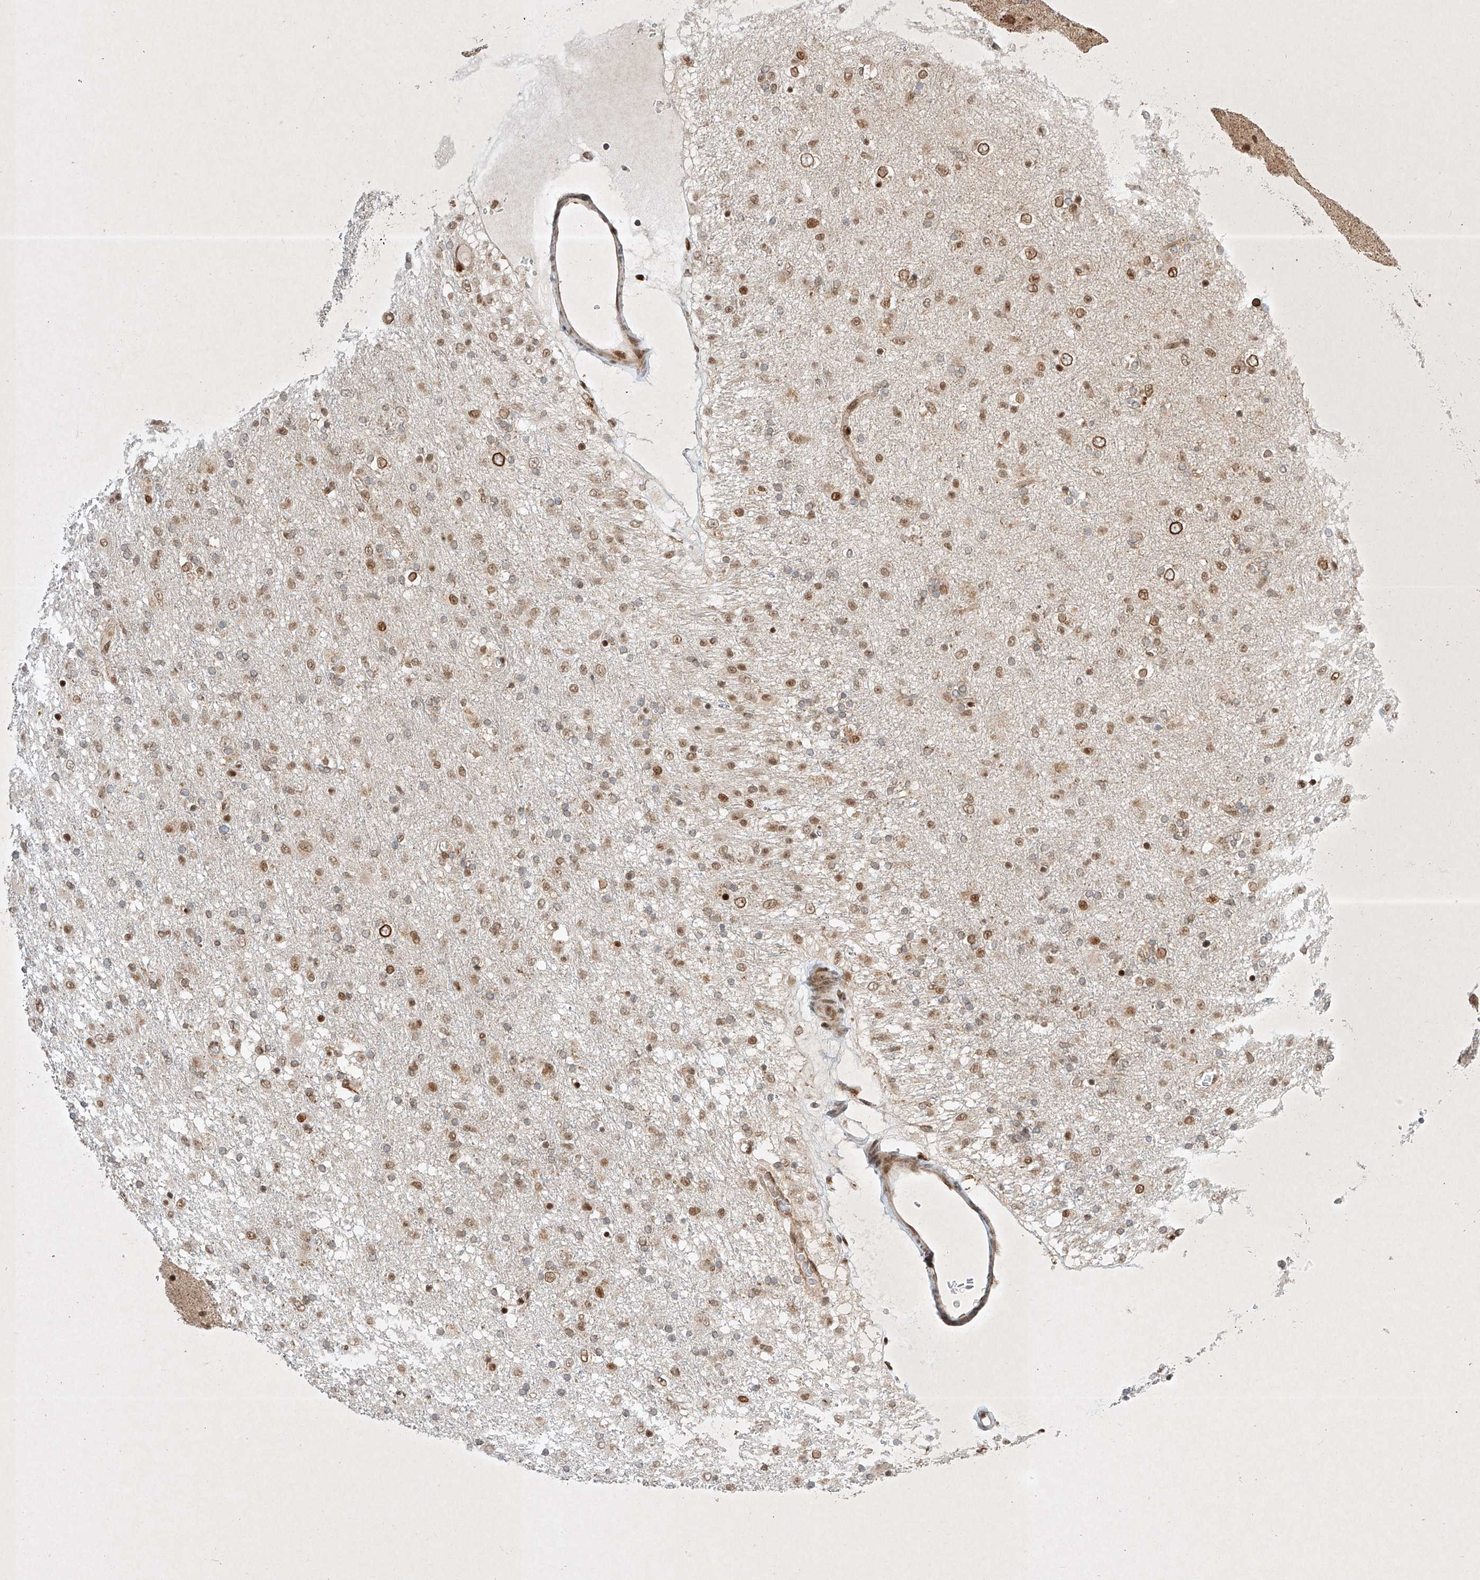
{"staining": {"intensity": "moderate", "quantity": "25%-75%", "location": "nuclear"}, "tissue": "glioma", "cell_type": "Tumor cells", "image_type": "cancer", "snomed": [{"axis": "morphology", "description": "Glioma, malignant, Low grade"}, {"axis": "topography", "description": "Brain"}], "caption": "Moderate nuclear expression for a protein is seen in approximately 25%-75% of tumor cells of glioma using IHC.", "gene": "EPG5", "patient": {"sex": "male", "age": 65}}